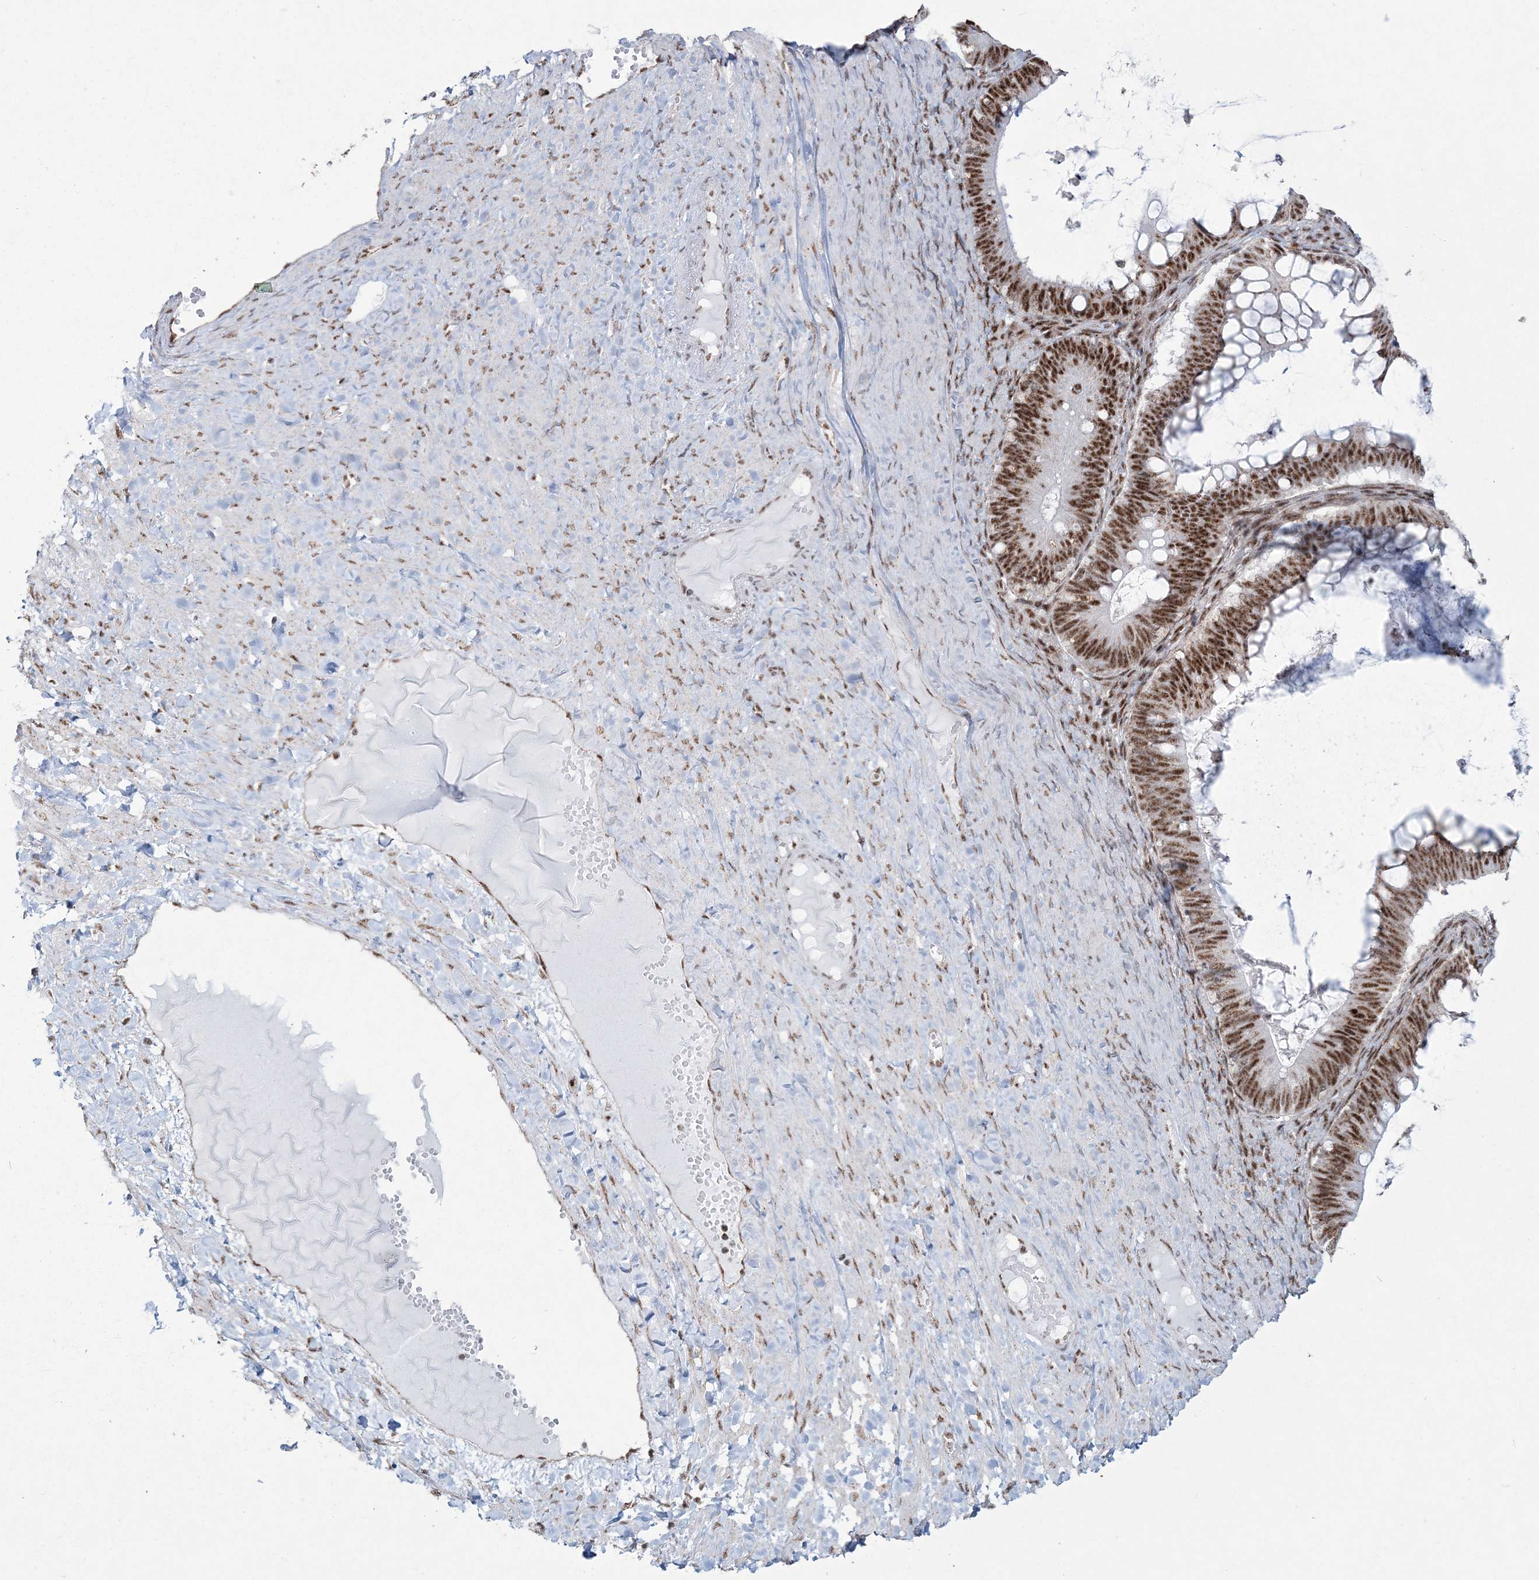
{"staining": {"intensity": "moderate", "quantity": ">75%", "location": "nuclear"}, "tissue": "ovarian cancer", "cell_type": "Tumor cells", "image_type": "cancer", "snomed": [{"axis": "morphology", "description": "Cystadenocarcinoma, mucinous, NOS"}, {"axis": "topography", "description": "Ovary"}], "caption": "High-magnification brightfield microscopy of ovarian cancer (mucinous cystadenocarcinoma) stained with DAB (3,3'-diaminobenzidine) (brown) and counterstained with hematoxylin (blue). tumor cells exhibit moderate nuclear positivity is seen in approximately>75% of cells. (DAB (3,3'-diaminobenzidine) = brown stain, brightfield microscopy at high magnification).", "gene": "RBM17", "patient": {"sex": "female", "age": 61}}